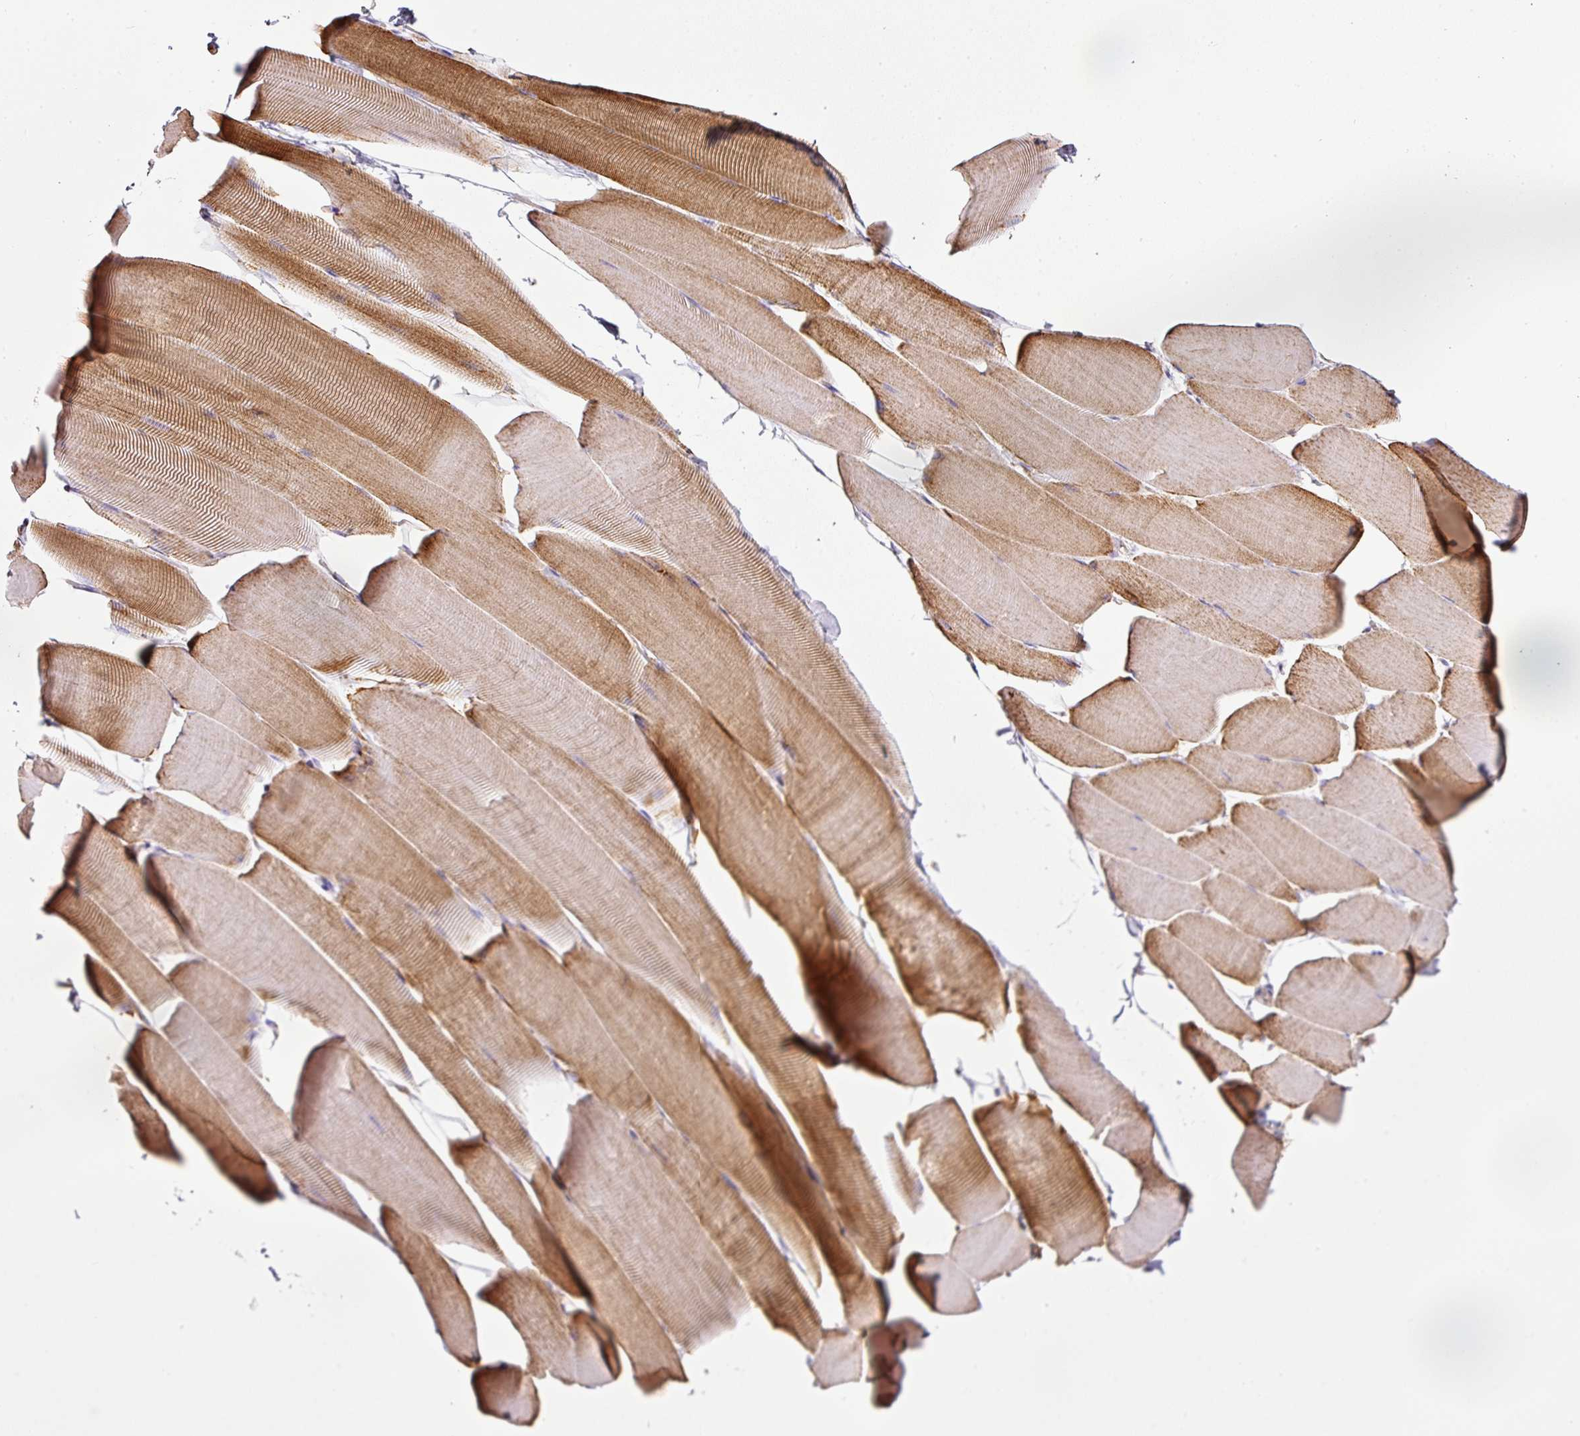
{"staining": {"intensity": "moderate", "quantity": "25%-75%", "location": "cytoplasmic/membranous"}, "tissue": "skeletal muscle", "cell_type": "Myocytes", "image_type": "normal", "snomed": [{"axis": "morphology", "description": "Normal tissue, NOS"}, {"axis": "topography", "description": "Skeletal muscle"}], "caption": "Immunohistochemistry (IHC) of normal human skeletal muscle shows medium levels of moderate cytoplasmic/membranous positivity in about 25%-75% of myocytes.", "gene": "SDHA", "patient": {"sex": "male", "age": 25}}